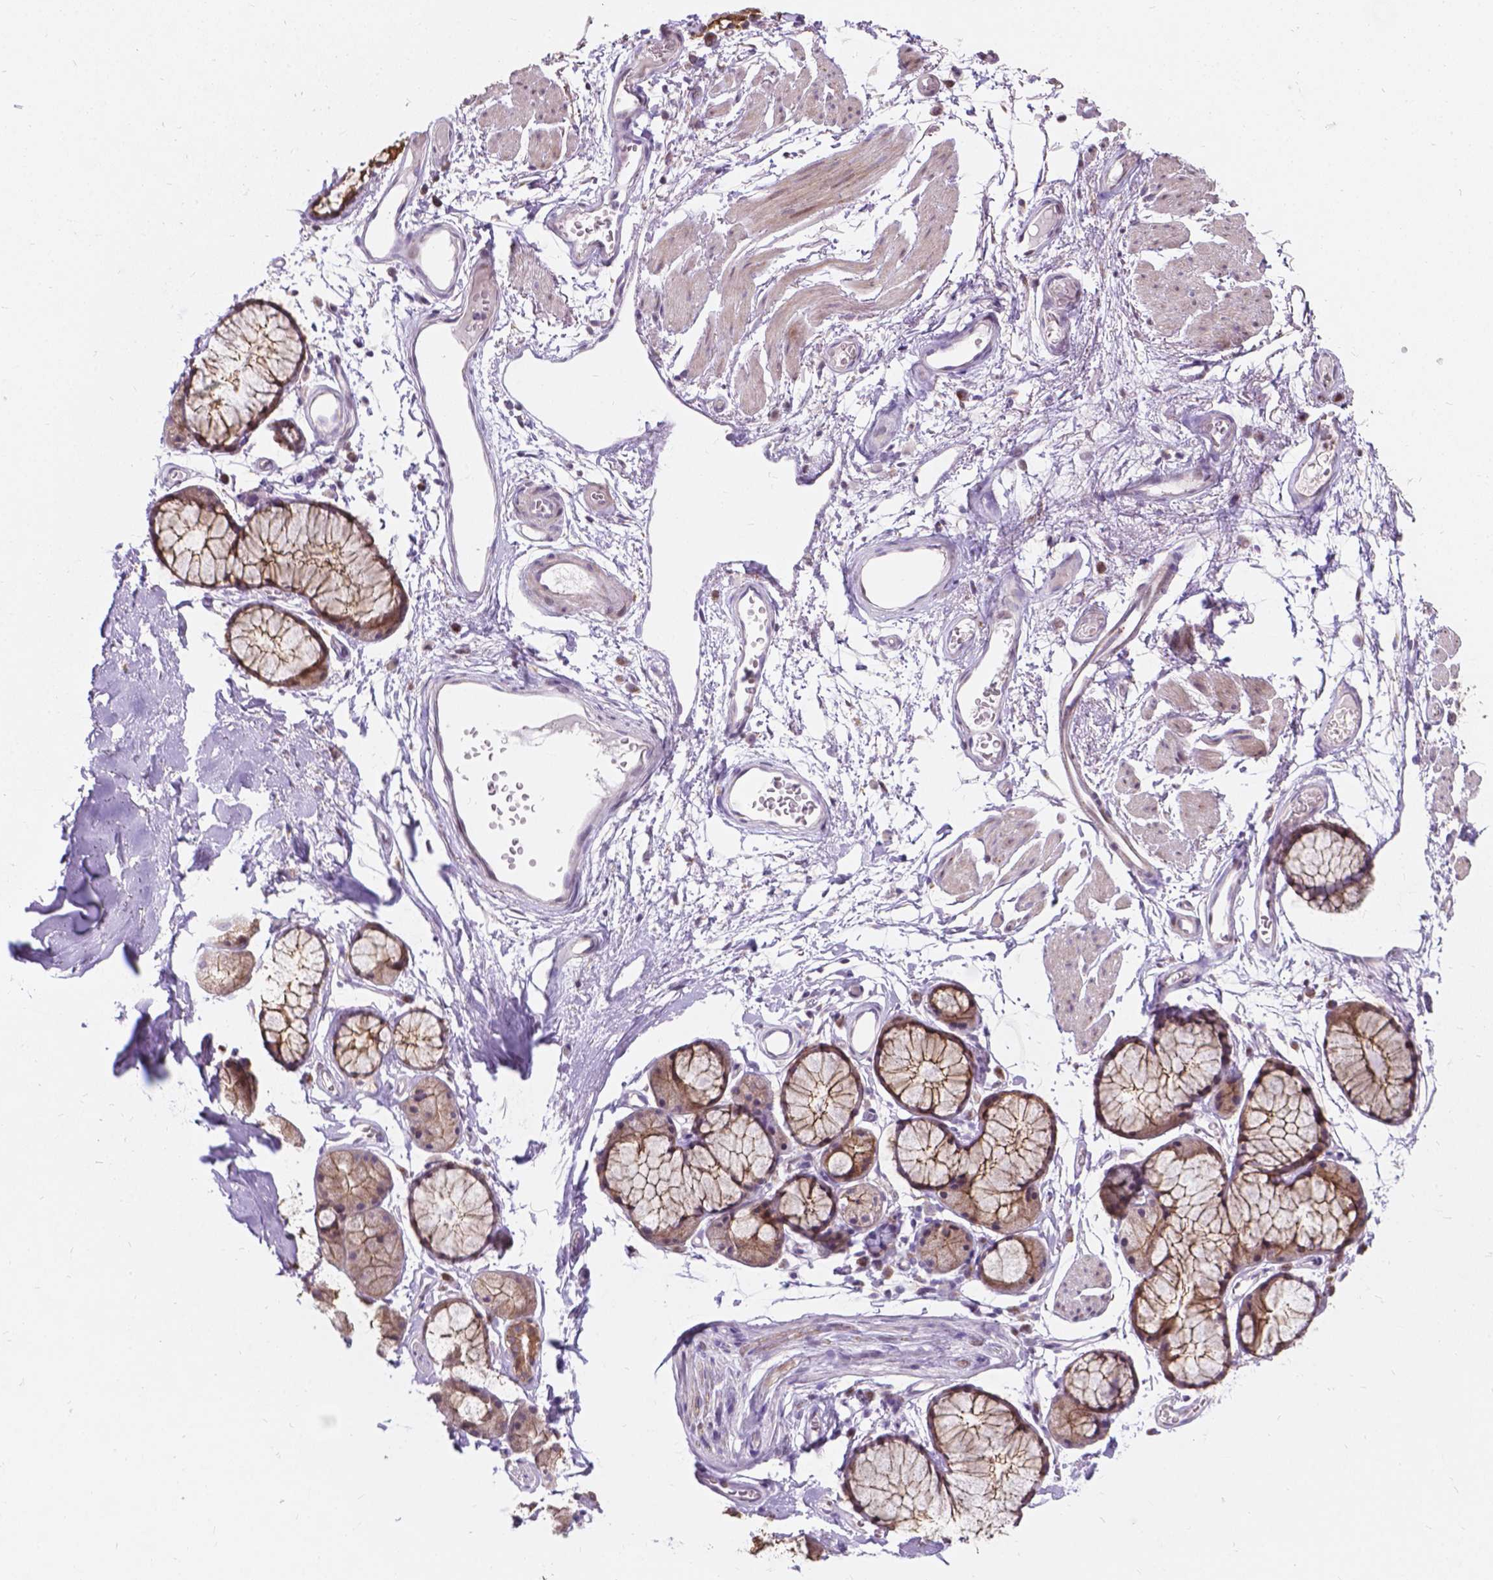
{"staining": {"intensity": "negative", "quantity": "none", "location": "none"}, "tissue": "soft tissue", "cell_type": "Fibroblasts", "image_type": "normal", "snomed": [{"axis": "morphology", "description": "Normal tissue, NOS"}, {"axis": "topography", "description": "Cartilage tissue"}, {"axis": "topography", "description": "Bronchus"}], "caption": "Immunohistochemistry image of unremarkable soft tissue: human soft tissue stained with DAB exhibits no significant protein positivity in fibroblasts.", "gene": "MYH14", "patient": {"sex": "female", "age": 79}}